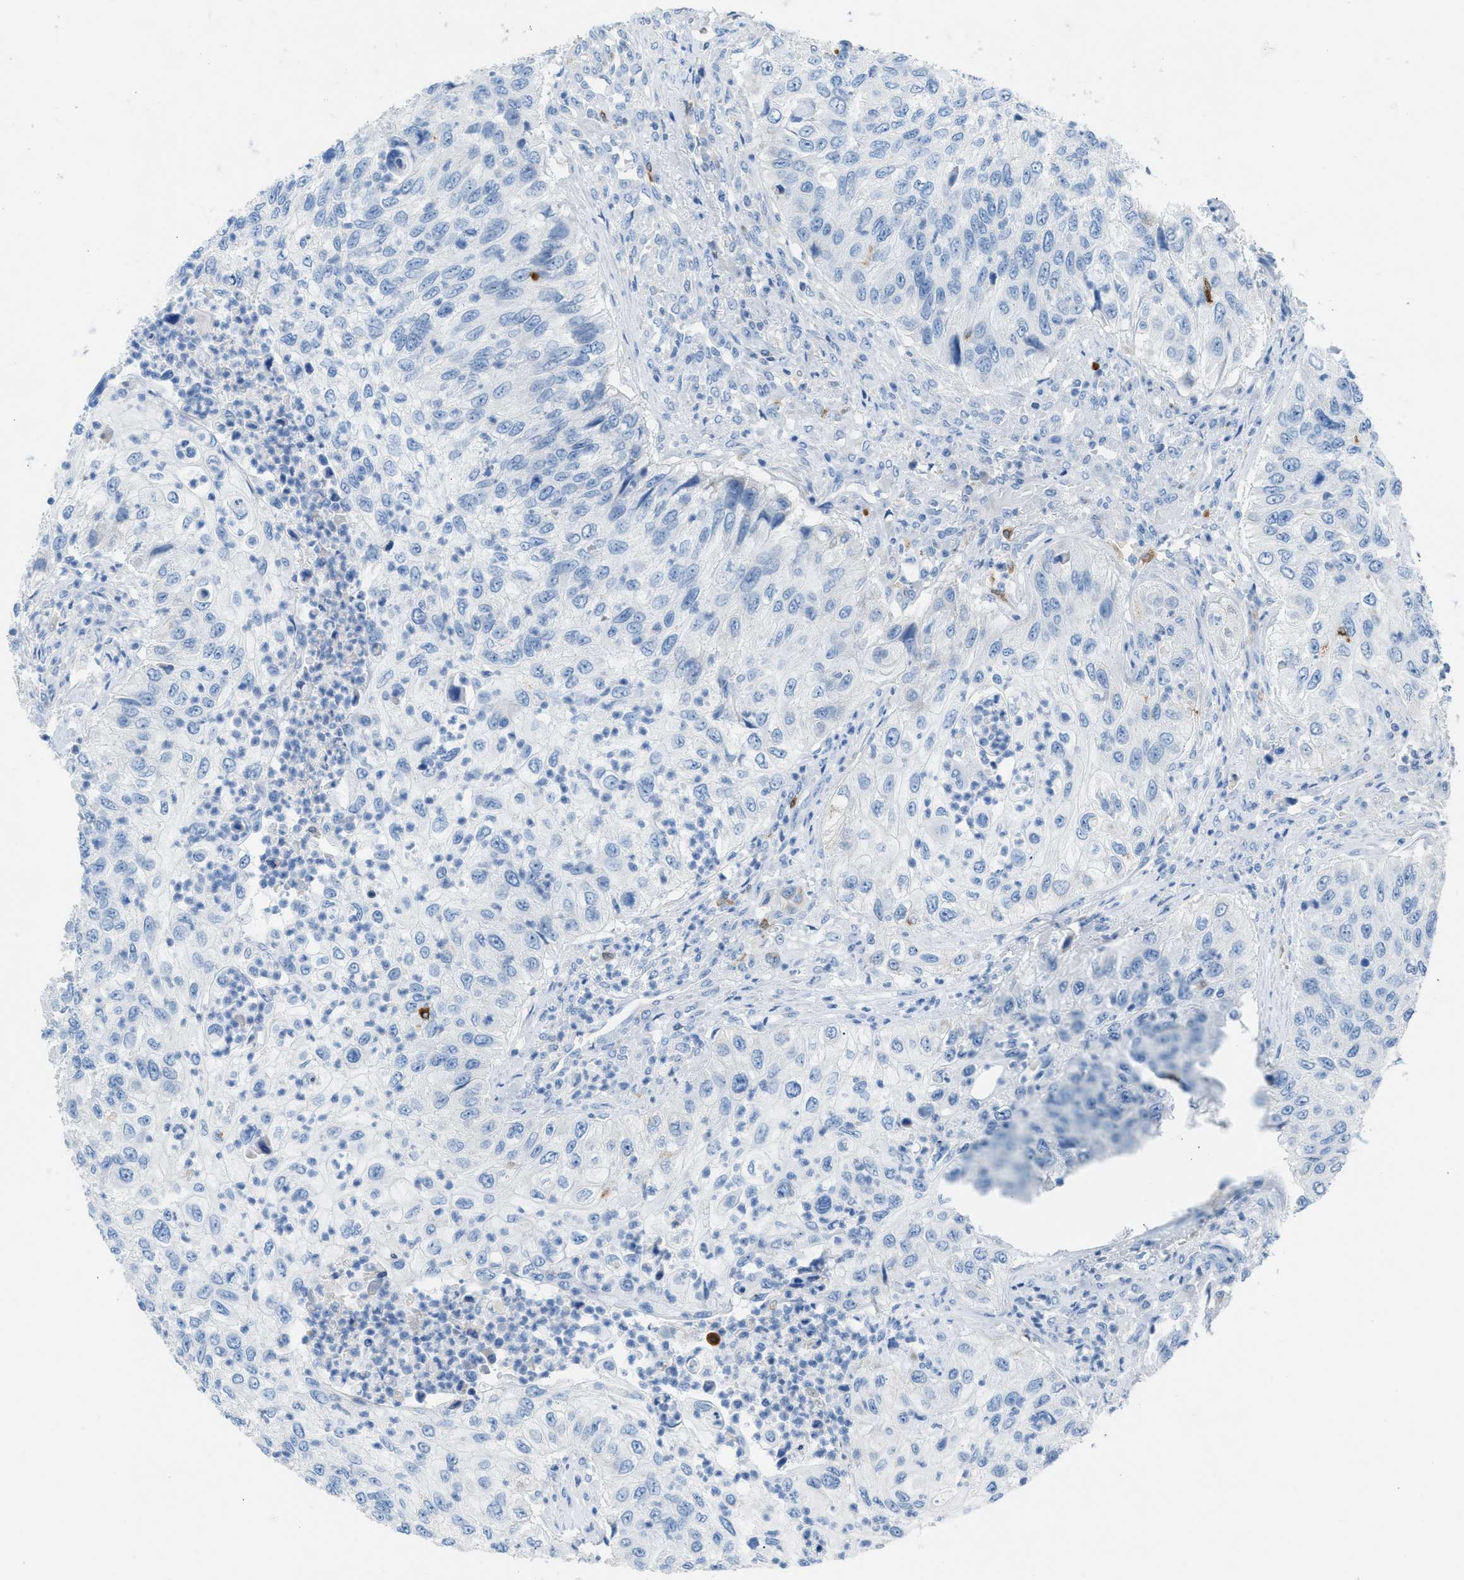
{"staining": {"intensity": "negative", "quantity": "none", "location": "none"}, "tissue": "urothelial cancer", "cell_type": "Tumor cells", "image_type": "cancer", "snomed": [{"axis": "morphology", "description": "Urothelial carcinoma, High grade"}, {"axis": "topography", "description": "Urinary bladder"}], "caption": "The IHC image has no significant positivity in tumor cells of urothelial cancer tissue.", "gene": "CLEC10A", "patient": {"sex": "female", "age": 60}}